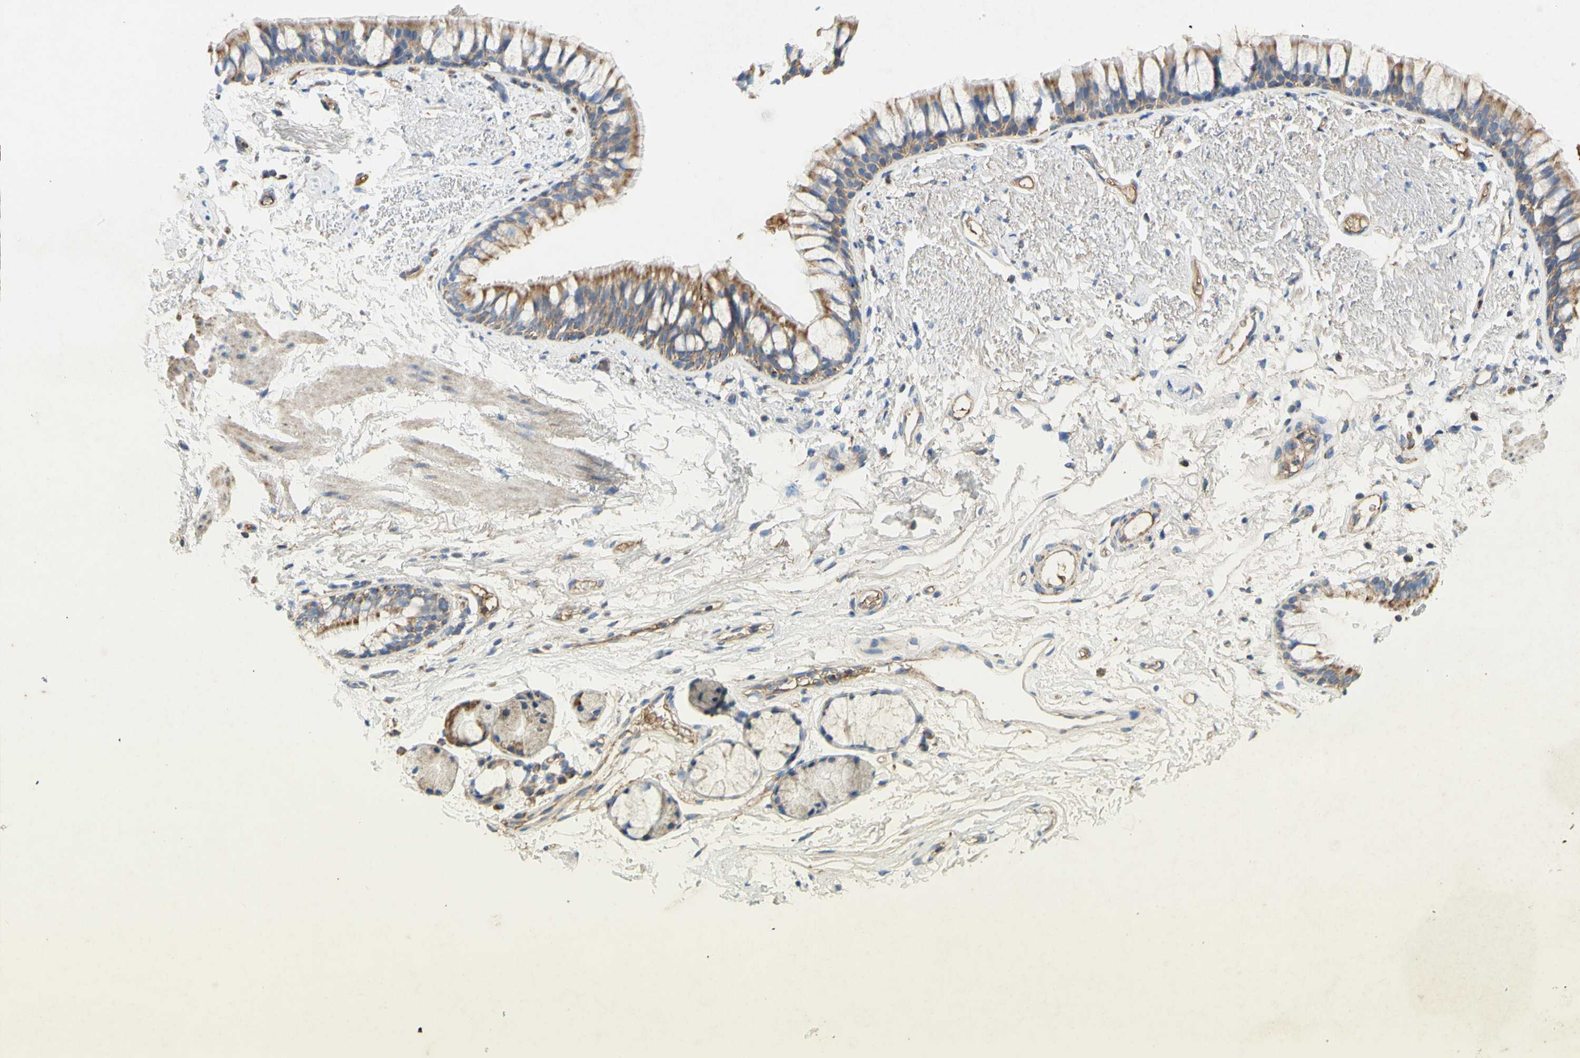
{"staining": {"intensity": "negative", "quantity": "none", "location": "none"}, "tissue": "adipose tissue", "cell_type": "Adipocytes", "image_type": "normal", "snomed": [{"axis": "morphology", "description": "Normal tissue, NOS"}, {"axis": "topography", "description": "Bronchus"}], "caption": "Immunohistochemical staining of normal human adipose tissue reveals no significant expression in adipocytes.", "gene": "SDHB", "patient": {"sex": "female", "age": 73}}